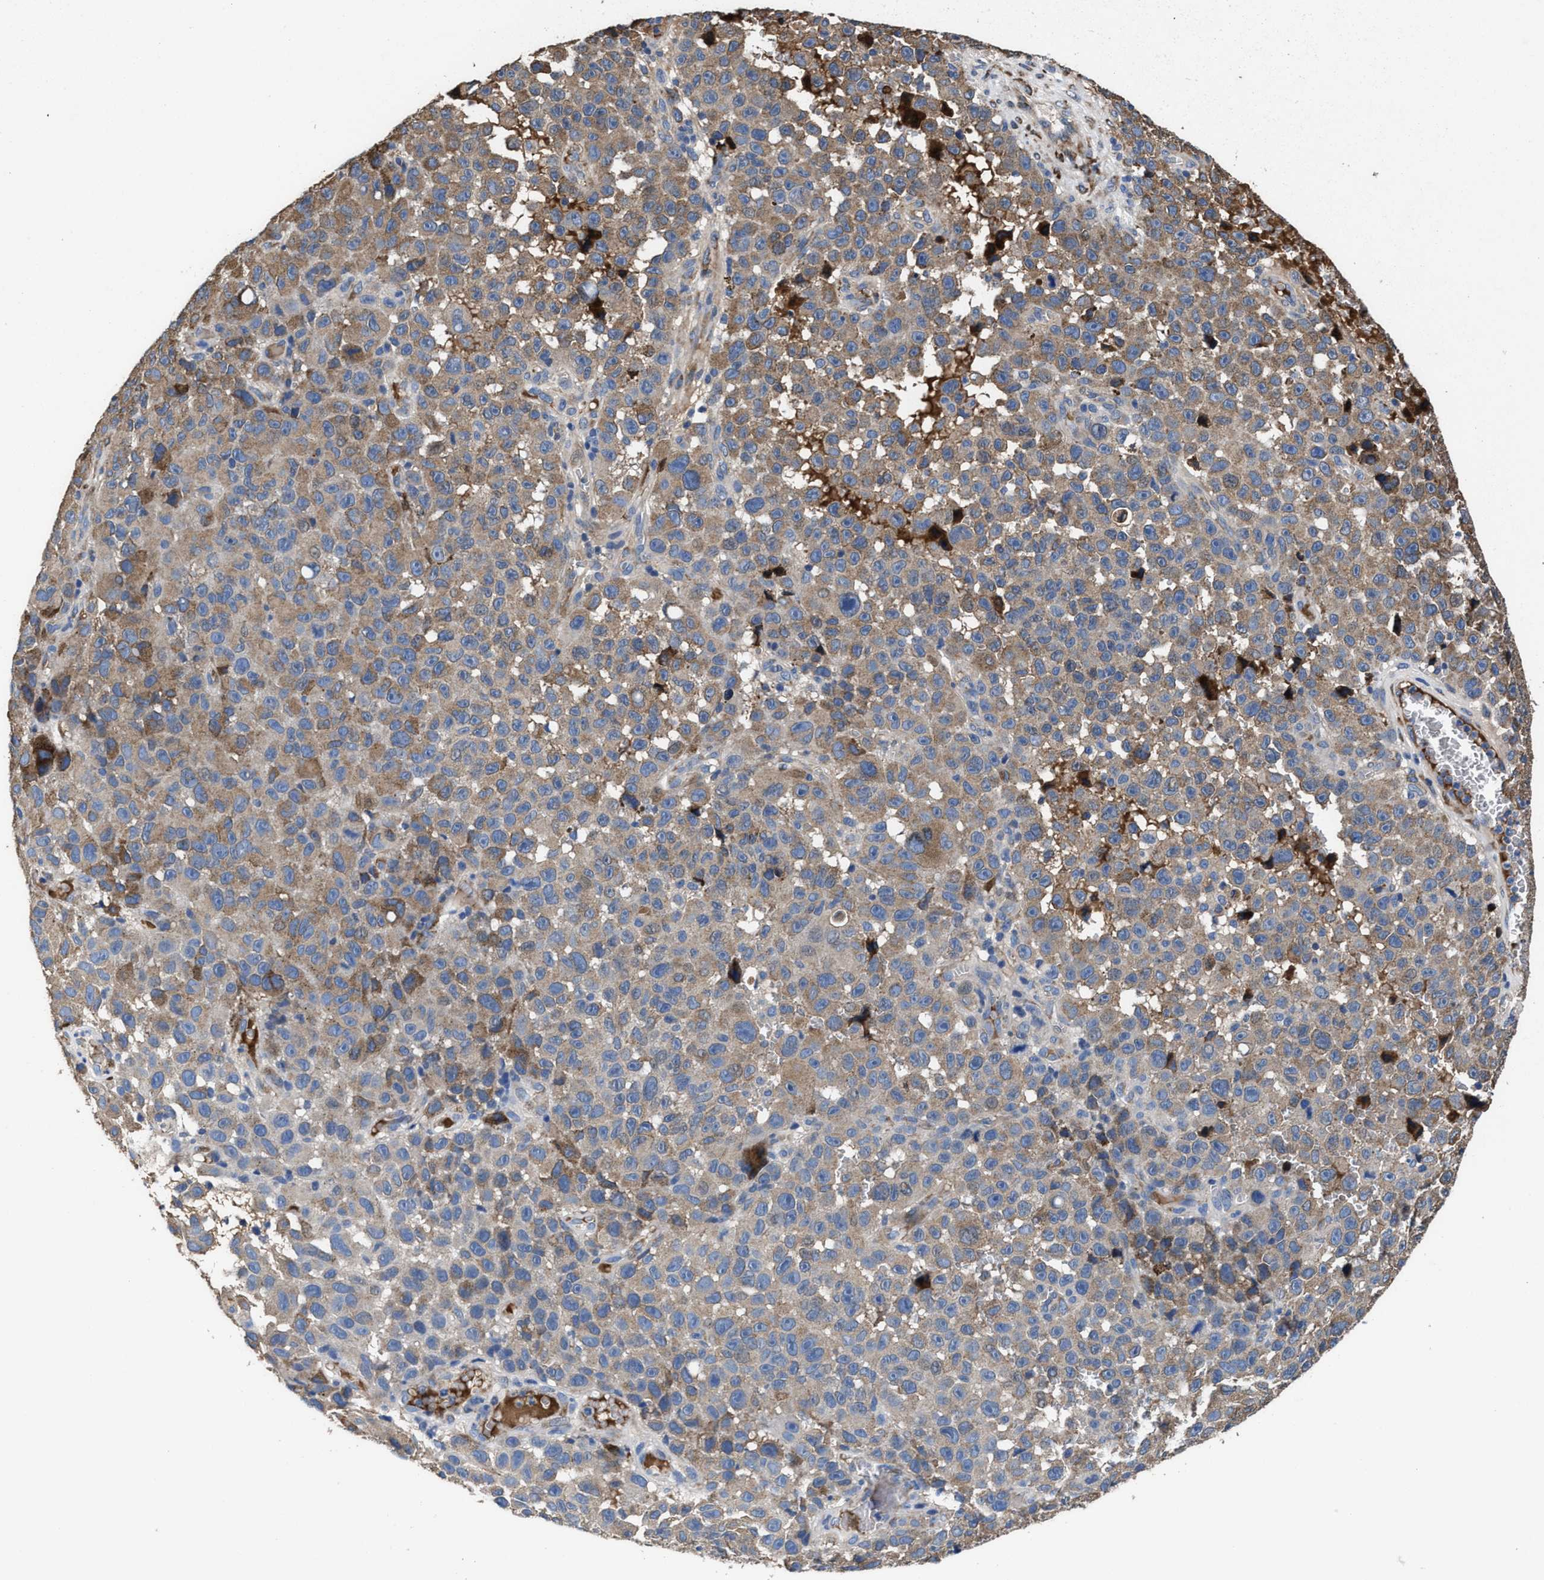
{"staining": {"intensity": "moderate", "quantity": "25%-75%", "location": "cytoplasmic/membranous"}, "tissue": "melanoma", "cell_type": "Tumor cells", "image_type": "cancer", "snomed": [{"axis": "morphology", "description": "Malignant melanoma, NOS"}, {"axis": "topography", "description": "Skin"}], "caption": "Immunohistochemistry (IHC) (DAB) staining of human melanoma displays moderate cytoplasmic/membranous protein expression in approximately 25%-75% of tumor cells. The staining was performed using DAB (3,3'-diaminobenzidine), with brown indicating positive protein expression. Nuclei are stained blue with hematoxylin.", "gene": "IDNK", "patient": {"sex": "female", "age": 82}}